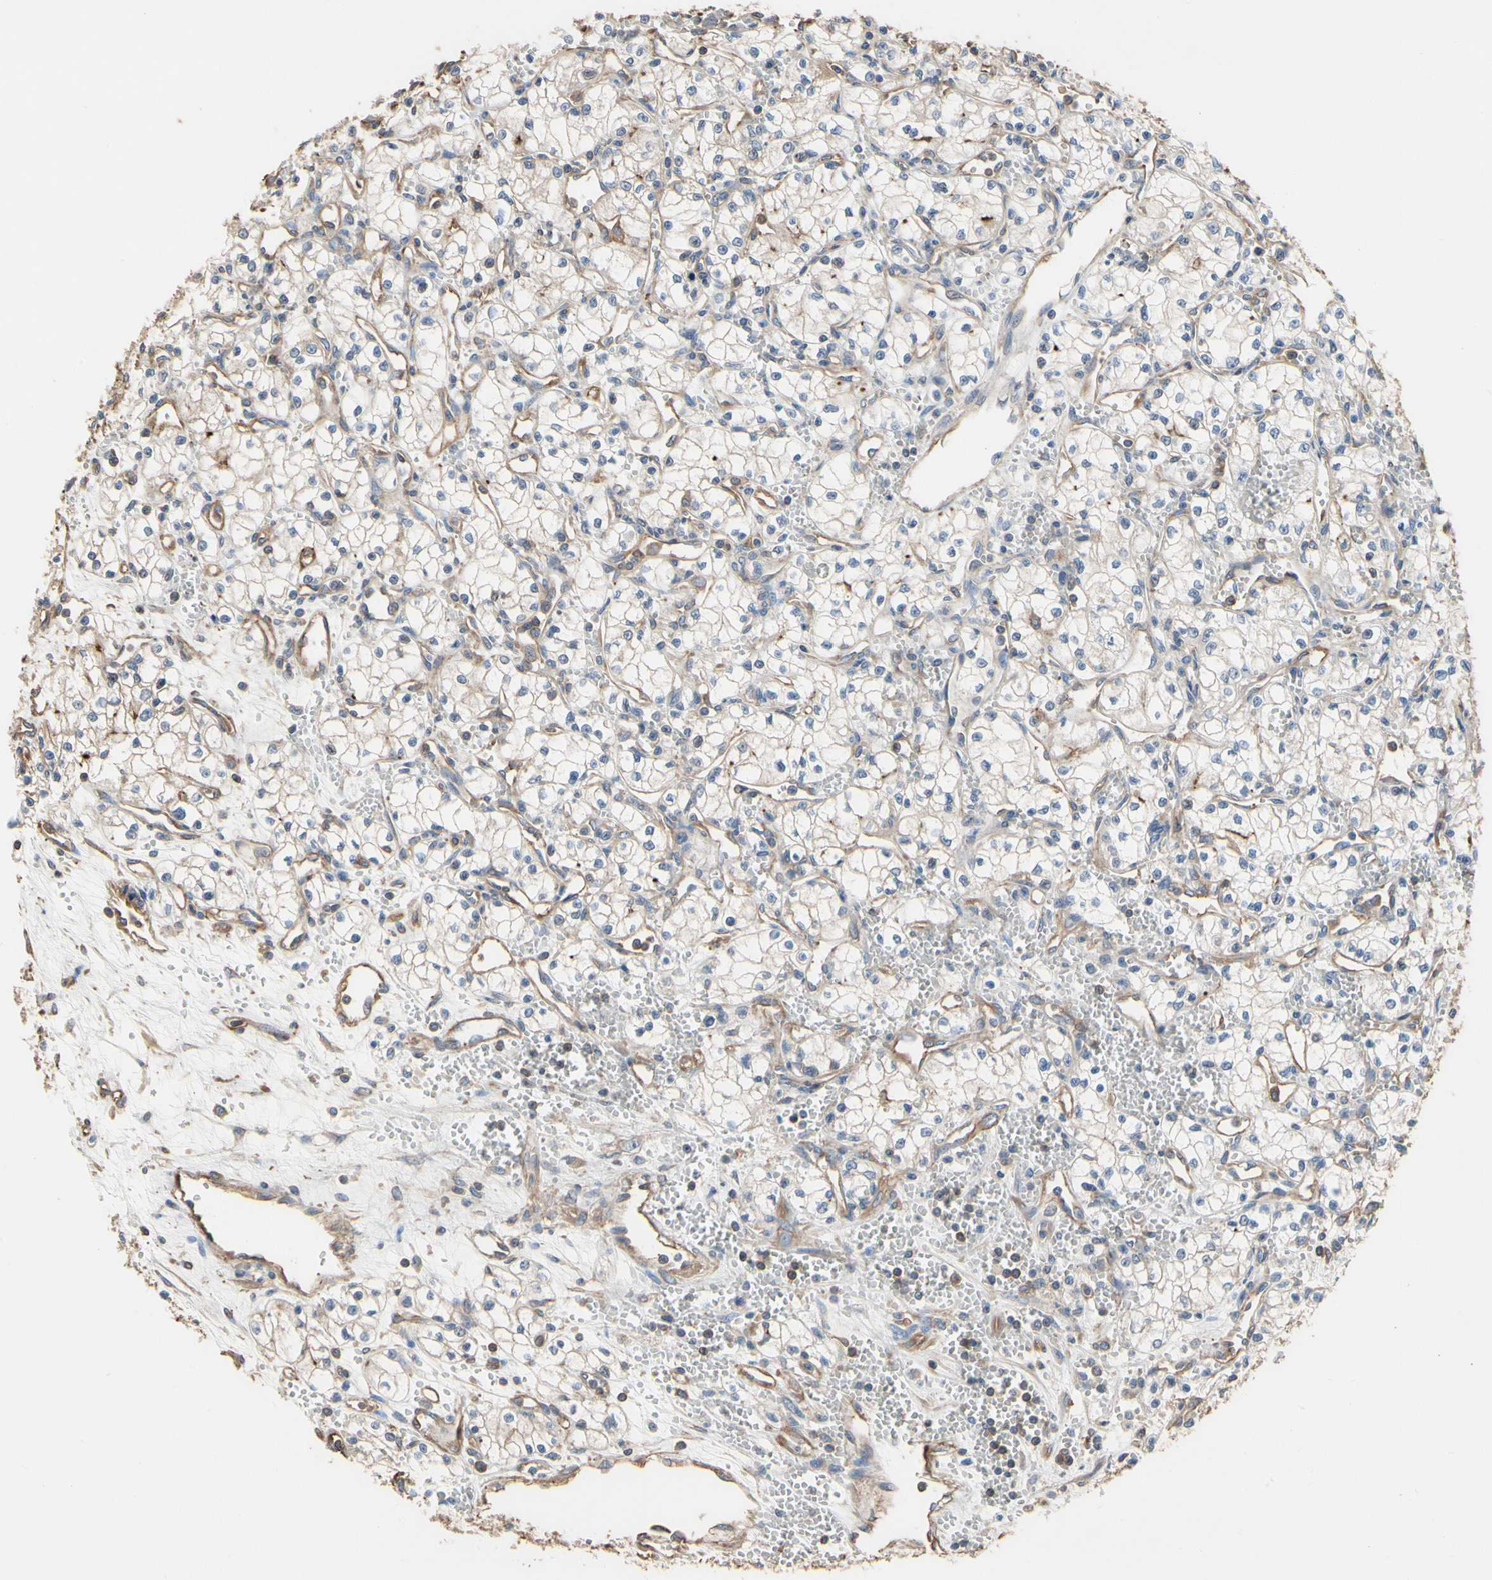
{"staining": {"intensity": "moderate", "quantity": "<25%", "location": "cytoplasmic/membranous"}, "tissue": "renal cancer", "cell_type": "Tumor cells", "image_type": "cancer", "snomed": [{"axis": "morphology", "description": "Normal tissue, NOS"}, {"axis": "morphology", "description": "Adenocarcinoma, NOS"}, {"axis": "topography", "description": "Kidney"}], "caption": "This histopathology image shows renal cancer (adenocarcinoma) stained with IHC to label a protein in brown. The cytoplasmic/membranous of tumor cells show moderate positivity for the protein. Nuclei are counter-stained blue.", "gene": "PDZK1", "patient": {"sex": "male", "age": 59}}